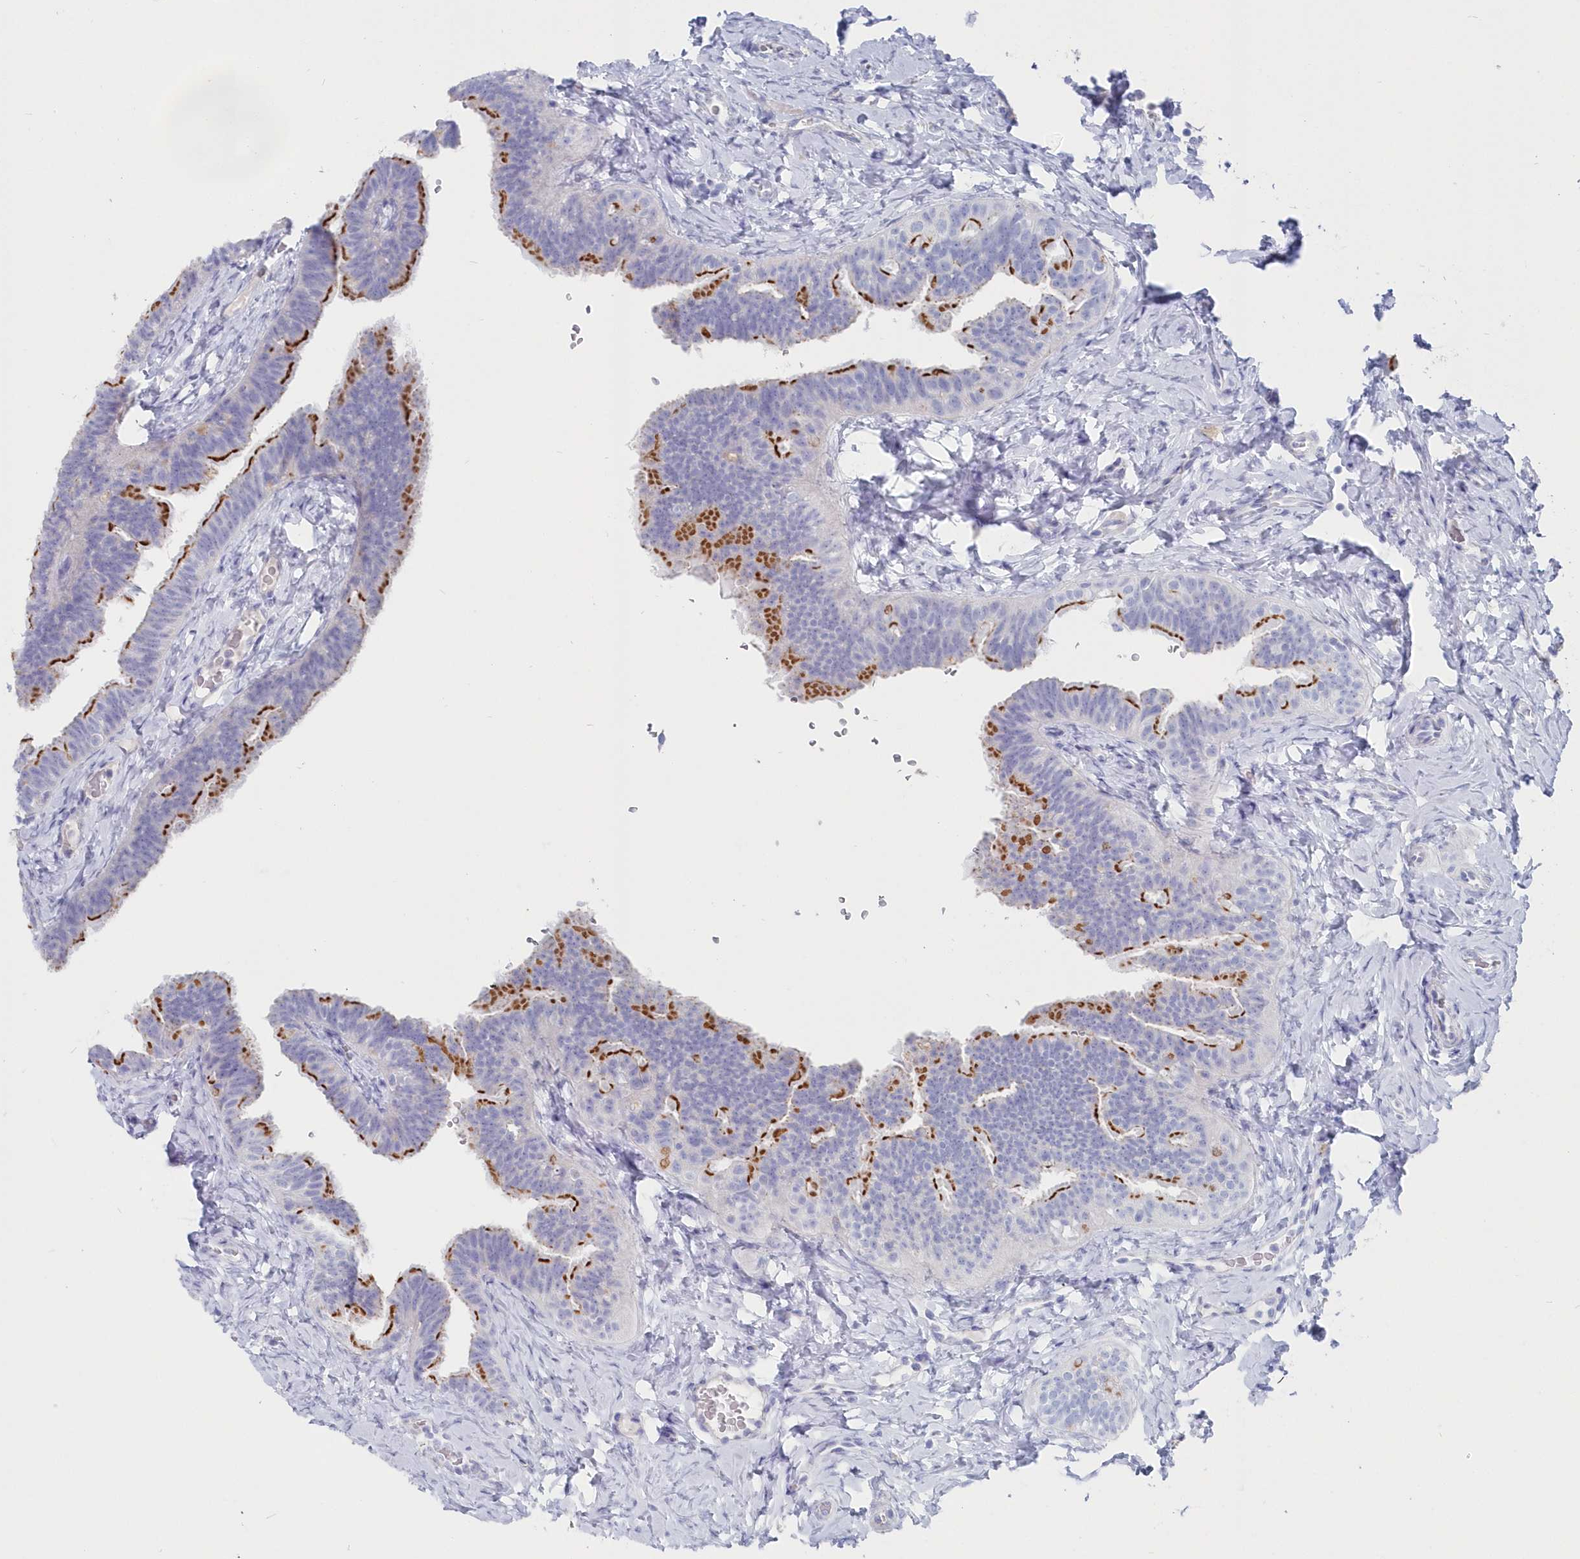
{"staining": {"intensity": "strong", "quantity": "25%-75%", "location": "cytoplasmic/membranous"}, "tissue": "fallopian tube", "cell_type": "Glandular cells", "image_type": "normal", "snomed": [{"axis": "morphology", "description": "Normal tissue, NOS"}, {"axis": "topography", "description": "Fallopian tube"}], "caption": "Normal fallopian tube exhibits strong cytoplasmic/membranous positivity in approximately 25%-75% of glandular cells, visualized by immunohistochemistry.", "gene": "CSNK1G2", "patient": {"sex": "female", "age": 39}}